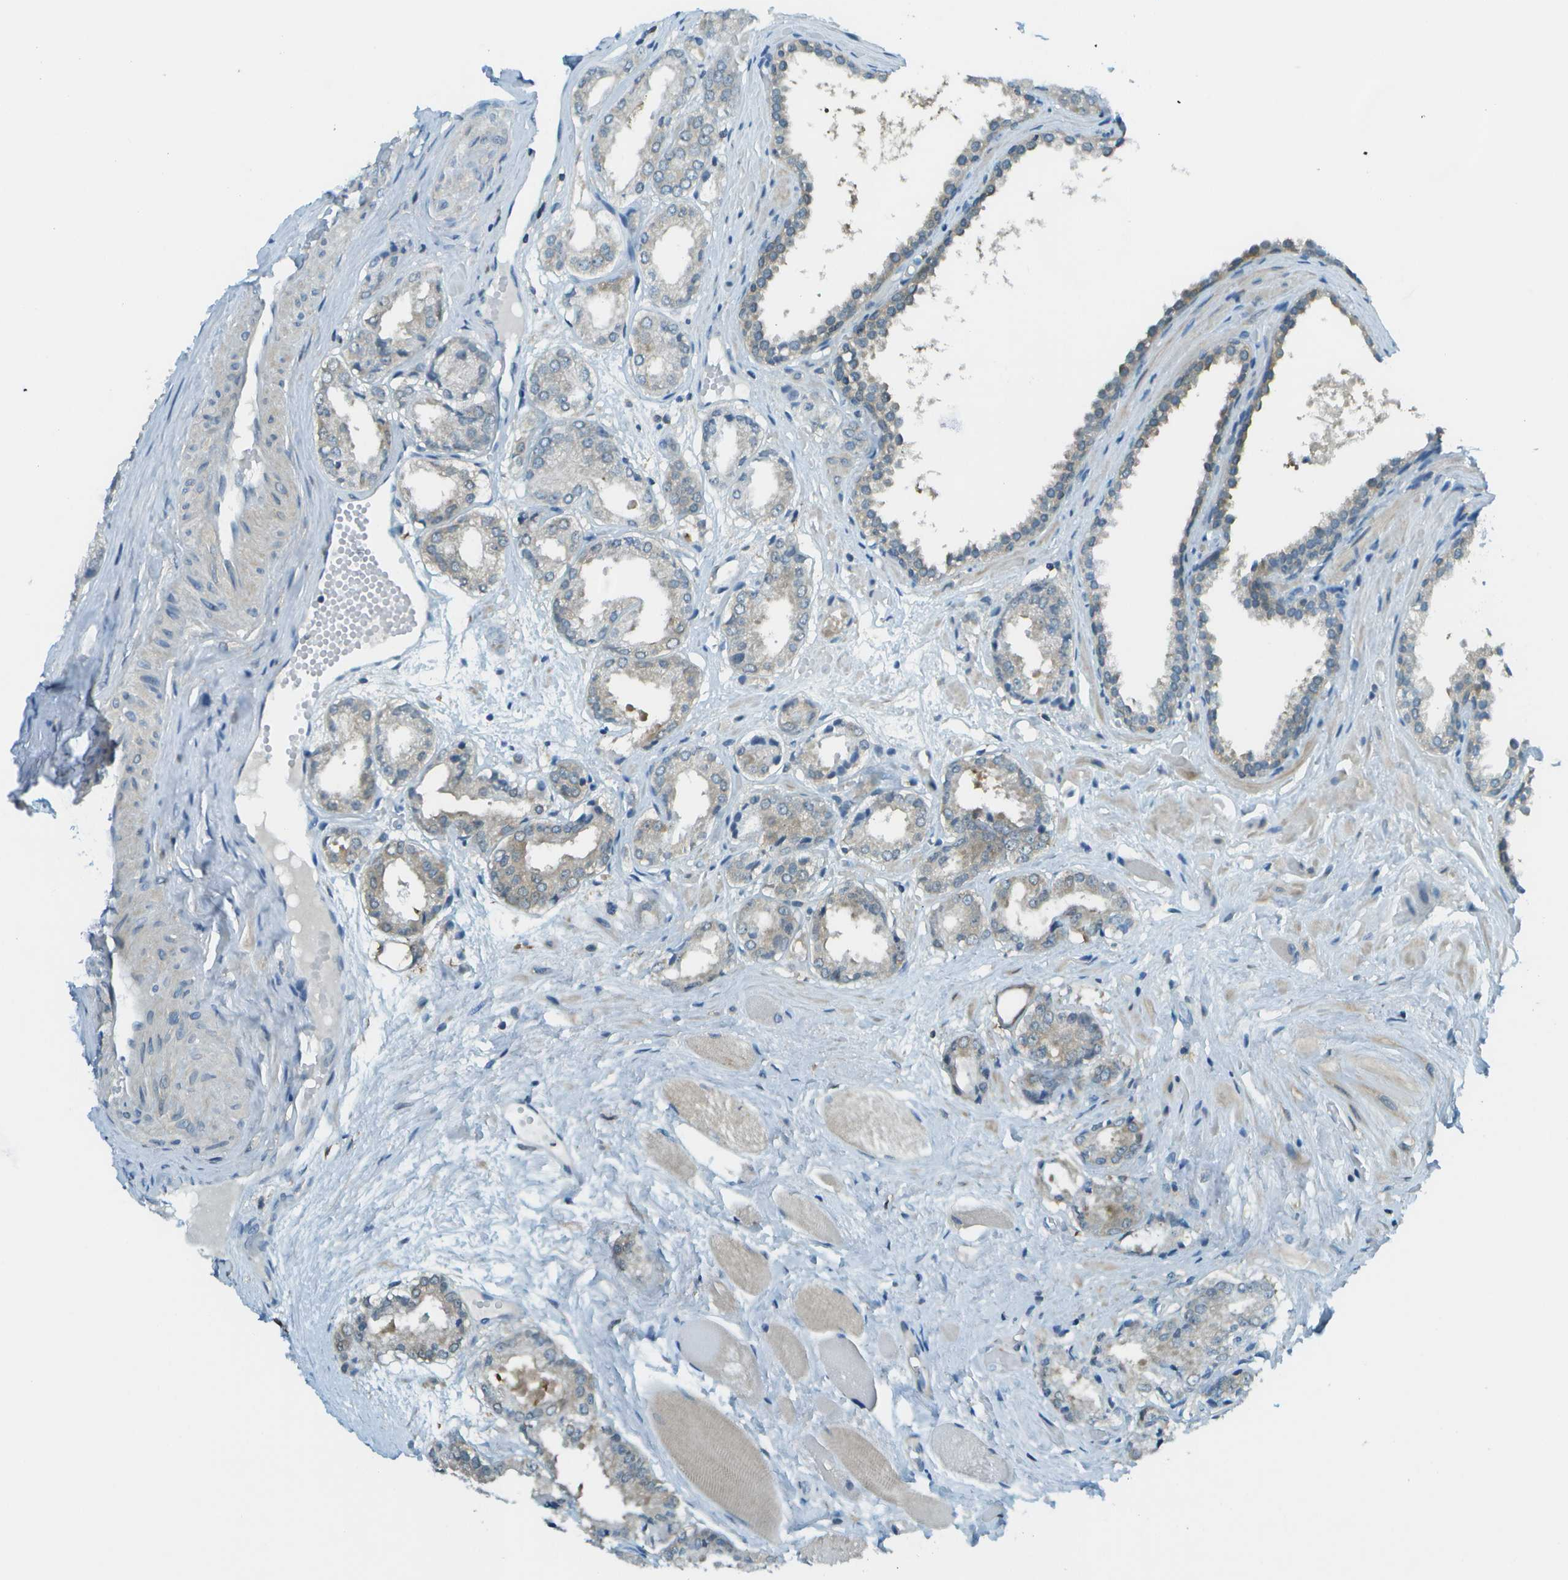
{"staining": {"intensity": "weak", "quantity": "<25%", "location": "cytoplasmic/membranous"}, "tissue": "prostate cancer", "cell_type": "Tumor cells", "image_type": "cancer", "snomed": [{"axis": "morphology", "description": "Adenocarcinoma, Low grade"}, {"axis": "topography", "description": "Prostate"}], "caption": "Human adenocarcinoma (low-grade) (prostate) stained for a protein using immunohistochemistry exhibits no expression in tumor cells.", "gene": "CDH23", "patient": {"sex": "male", "age": 57}}